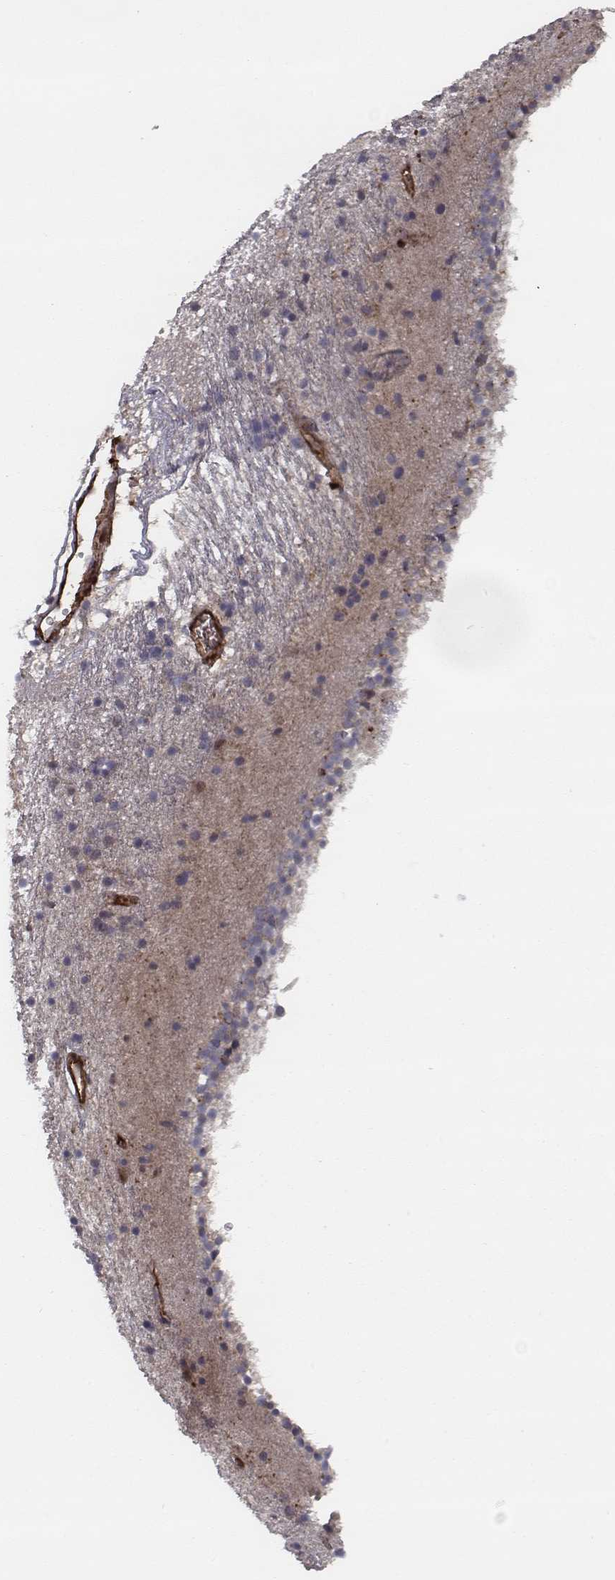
{"staining": {"intensity": "negative", "quantity": "none", "location": "none"}, "tissue": "caudate", "cell_type": "Glial cells", "image_type": "normal", "snomed": [{"axis": "morphology", "description": "Normal tissue, NOS"}, {"axis": "topography", "description": "Lateral ventricle wall"}], "caption": "Human caudate stained for a protein using IHC displays no staining in glial cells.", "gene": "ISYNA1", "patient": {"sex": "female", "age": 71}}